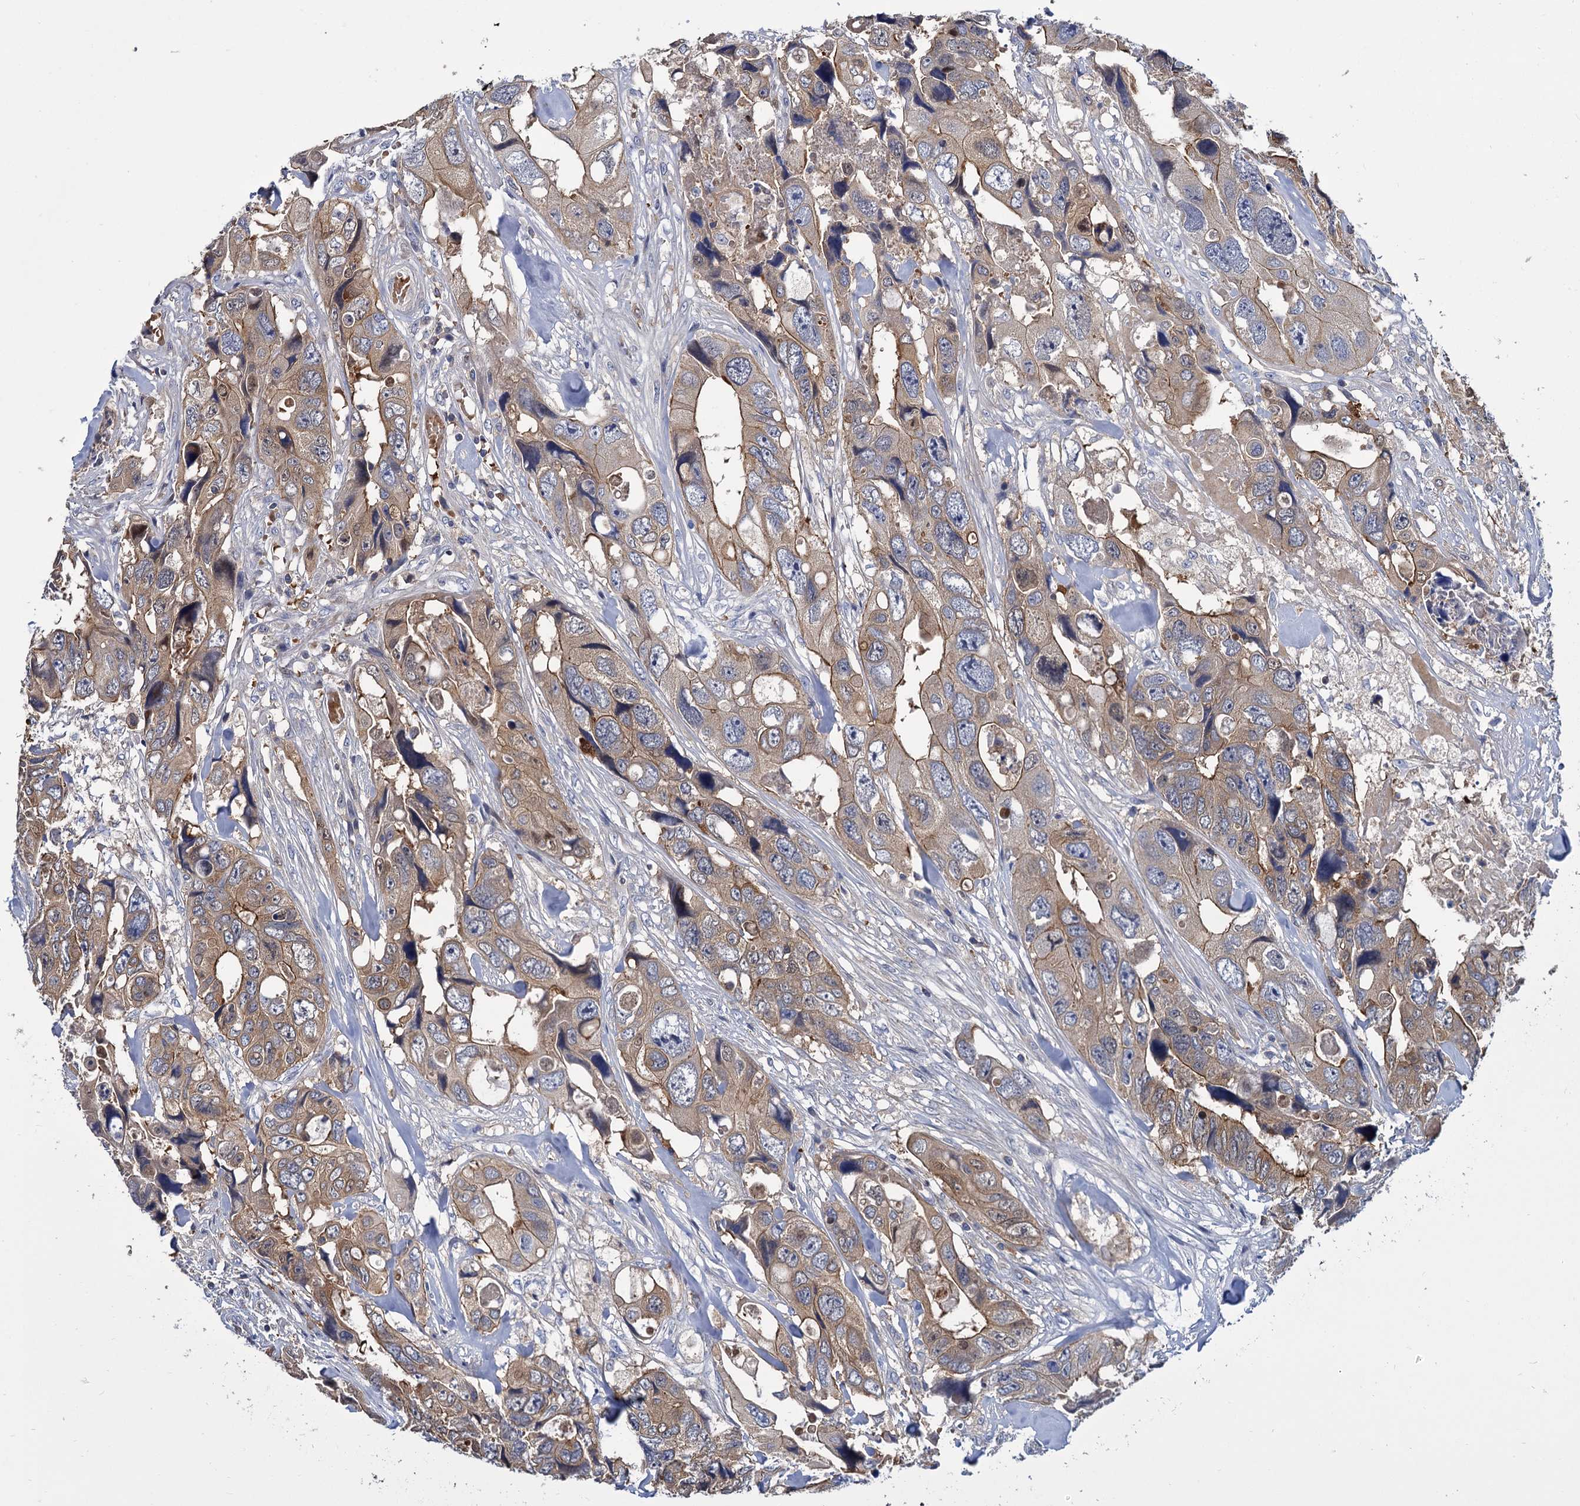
{"staining": {"intensity": "moderate", "quantity": ">75%", "location": "cytoplasmic/membranous"}, "tissue": "colorectal cancer", "cell_type": "Tumor cells", "image_type": "cancer", "snomed": [{"axis": "morphology", "description": "Adenocarcinoma, NOS"}, {"axis": "topography", "description": "Rectum"}], "caption": "IHC of human colorectal cancer exhibits medium levels of moderate cytoplasmic/membranous positivity in about >75% of tumor cells. (DAB (3,3'-diaminobenzidine) = brown stain, brightfield microscopy at high magnification).", "gene": "GCLC", "patient": {"sex": "male", "age": 57}}